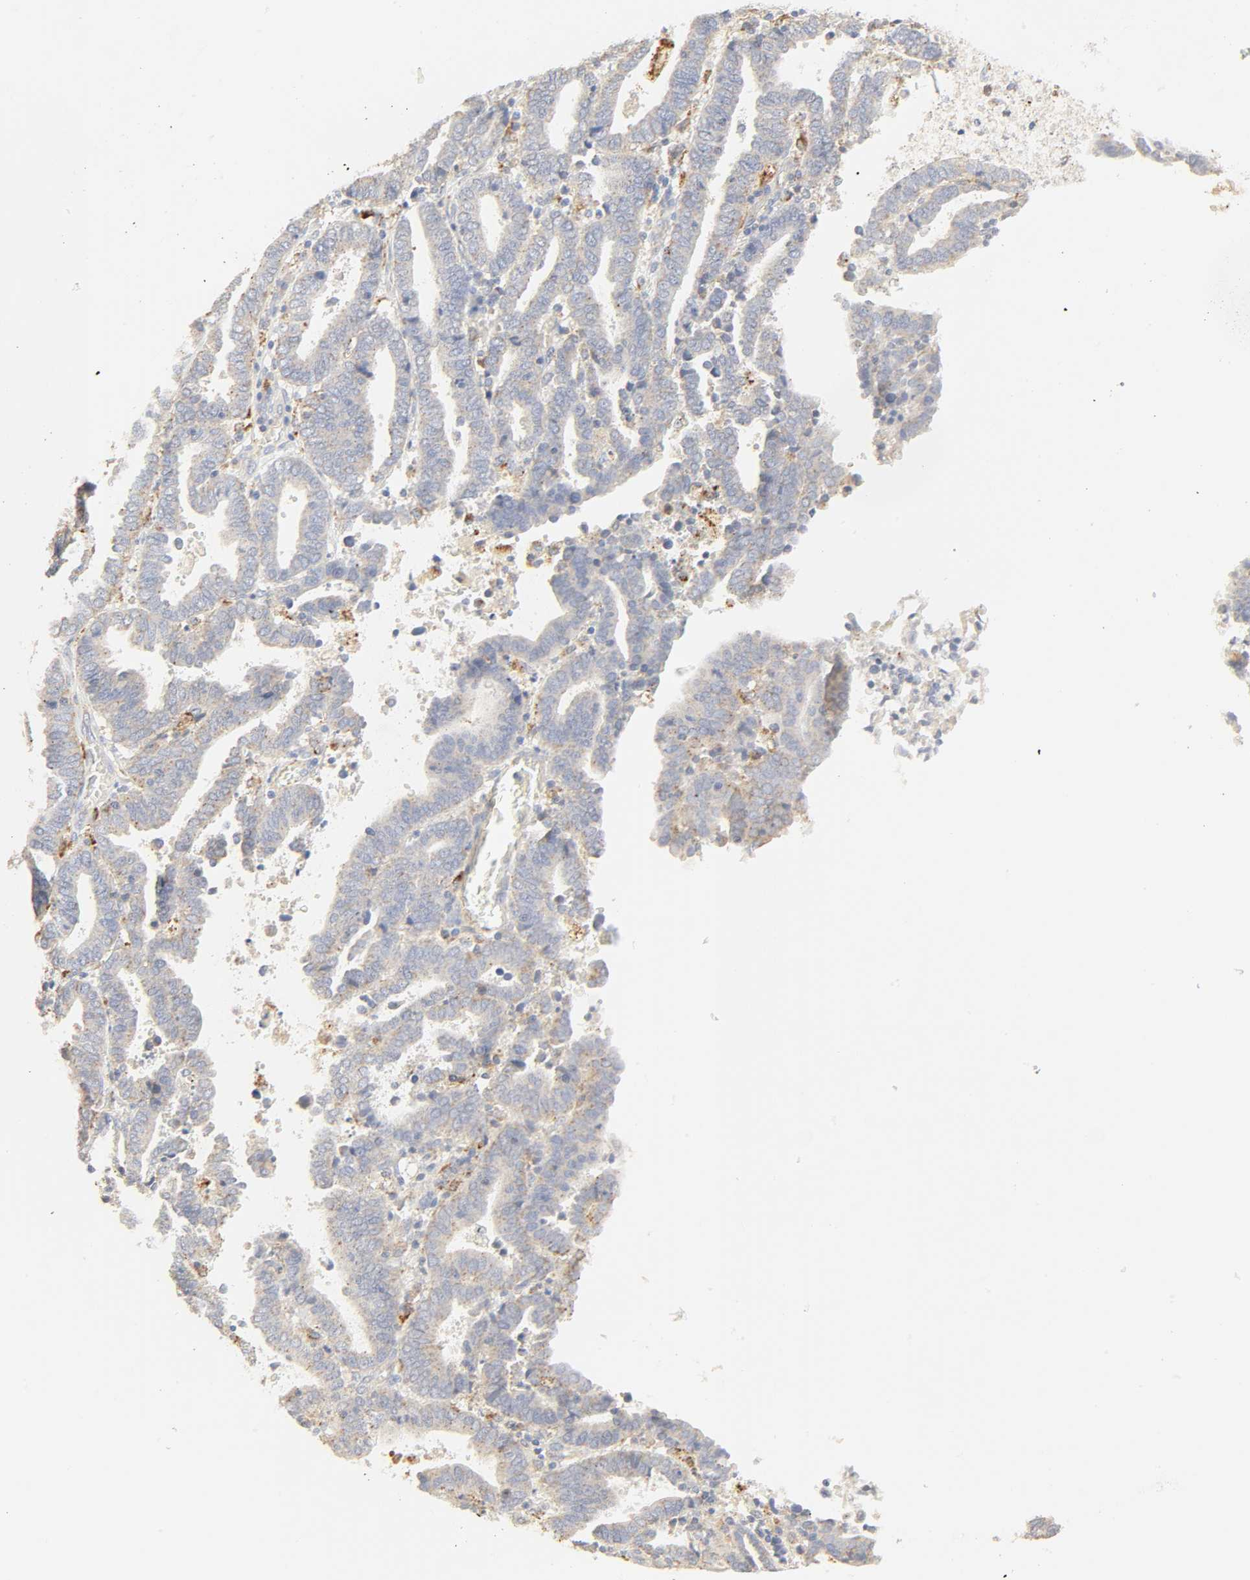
{"staining": {"intensity": "negative", "quantity": "none", "location": "none"}, "tissue": "endometrial cancer", "cell_type": "Tumor cells", "image_type": "cancer", "snomed": [{"axis": "morphology", "description": "Adenocarcinoma, NOS"}, {"axis": "topography", "description": "Uterus"}], "caption": "Immunohistochemistry micrograph of endometrial adenocarcinoma stained for a protein (brown), which displays no positivity in tumor cells.", "gene": "CAMK2A", "patient": {"sex": "female", "age": 83}}